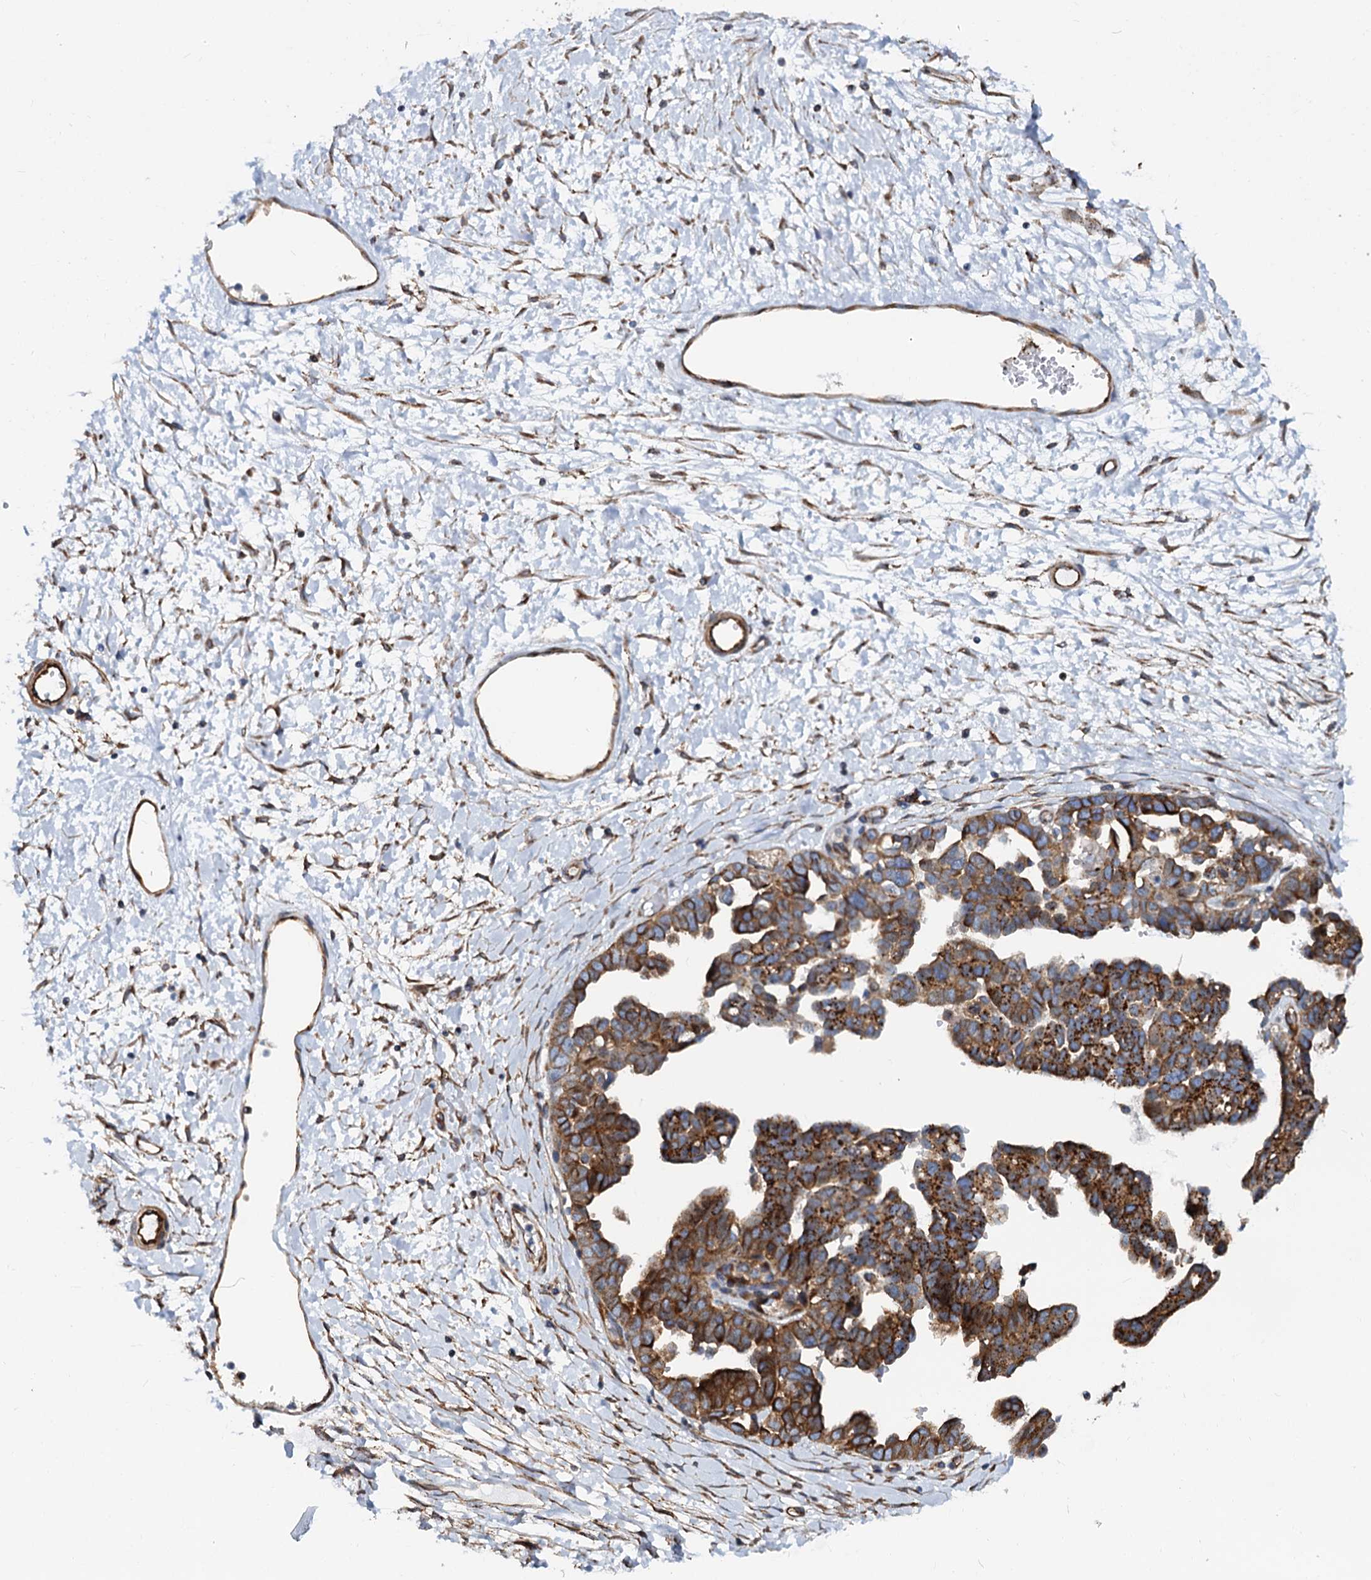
{"staining": {"intensity": "moderate", "quantity": ">75%", "location": "cytoplasmic/membranous"}, "tissue": "ovarian cancer", "cell_type": "Tumor cells", "image_type": "cancer", "snomed": [{"axis": "morphology", "description": "Cystadenocarcinoma, serous, NOS"}, {"axis": "topography", "description": "Ovary"}], "caption": "This histopathology image shows IHC staining of human ovarian cancer (serous cystadenocarcinoma), with medium moderate cytoplasmic/membranous staining in approximately >75% of tumor cells.", "gene": "PSEN1", "patient": {"sex": "female", "age": 54}}